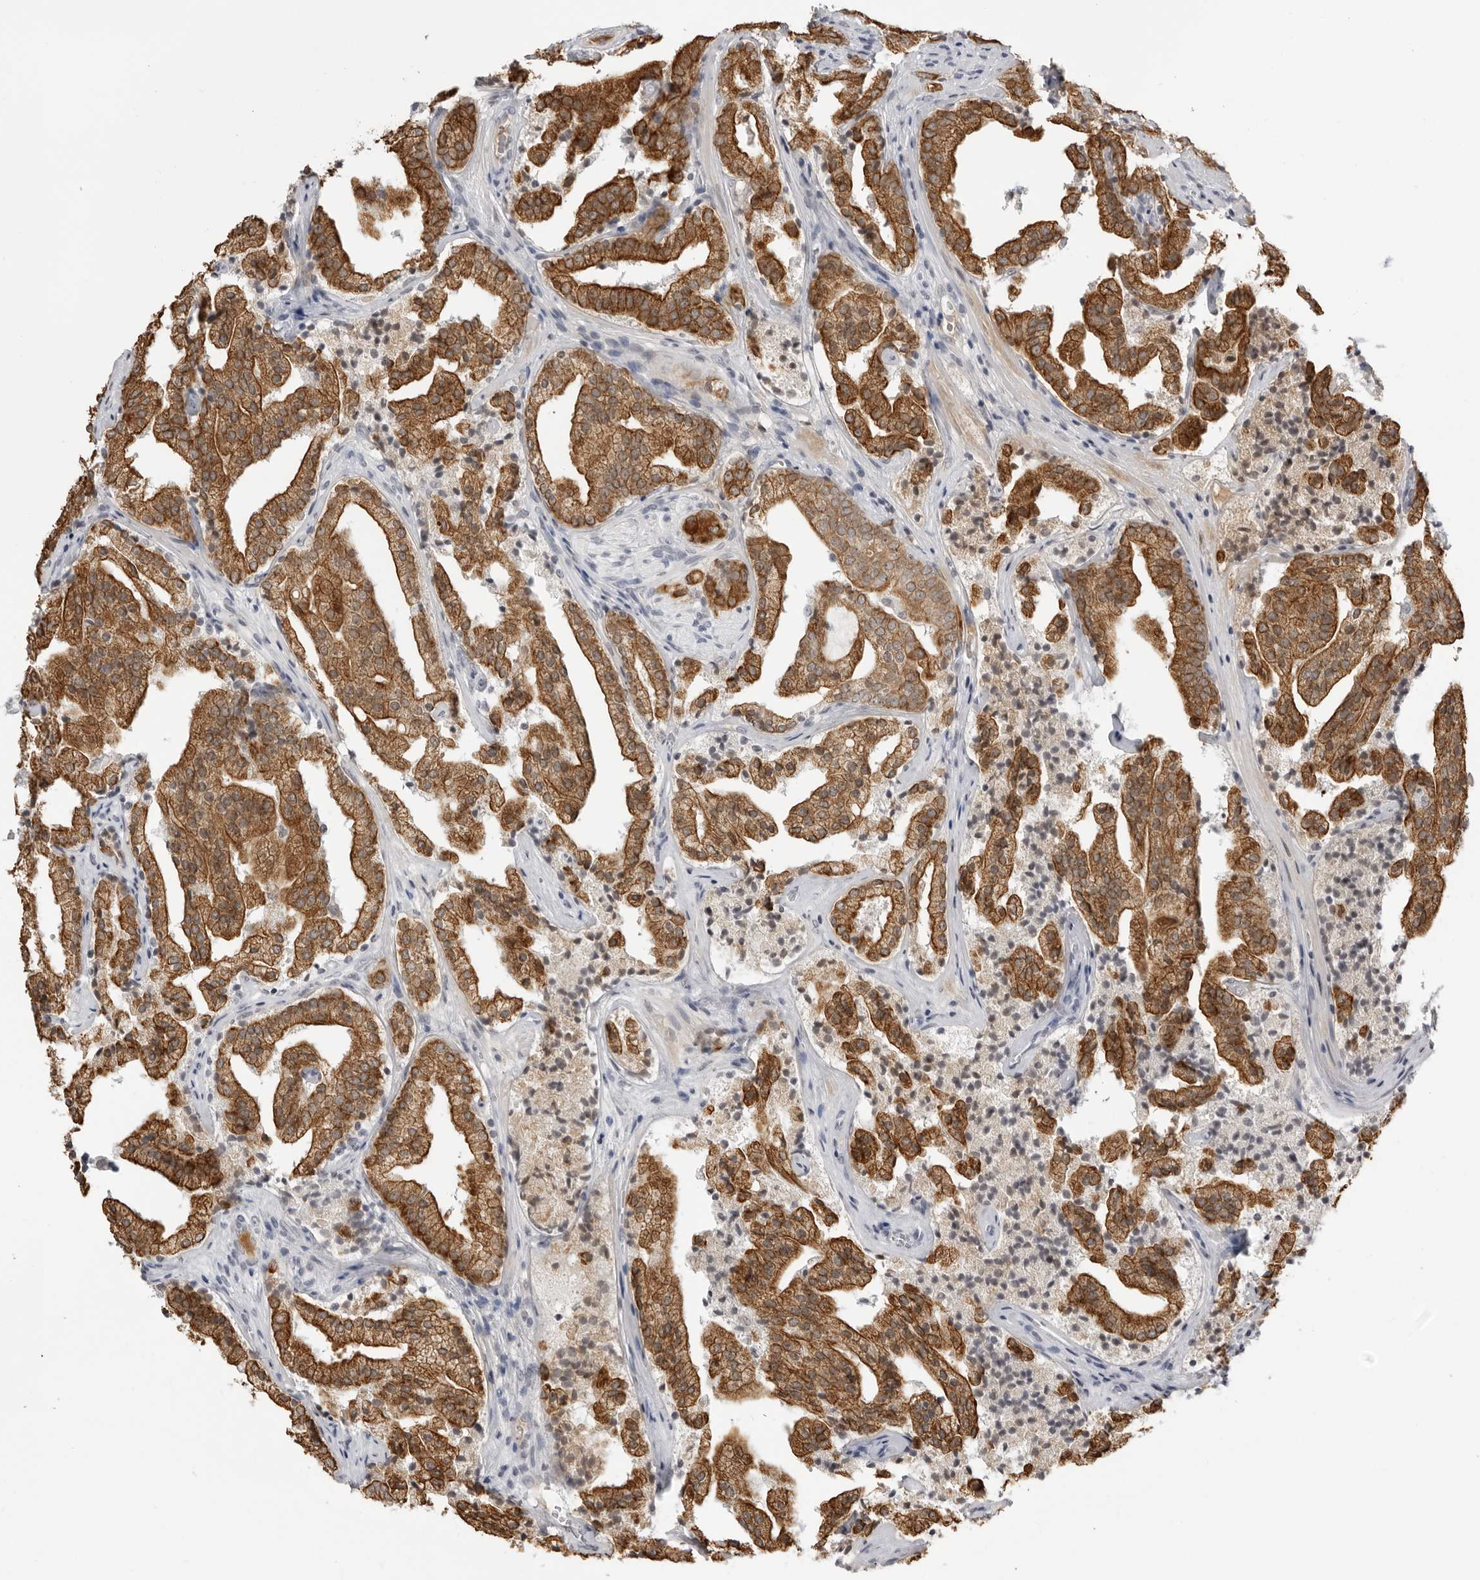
{"staining": {"intensity": "strong", "quantity": ">75%", "location": "cytoplasmic/membranous"}, "tissue": "prostate cancer", "cell_type": "Tumor cells", "image_type": "cancer", "snomed": [{"axis": "morphology", "description": "Adenocarcinoma, High grade"}, {"axis": "topography", "description": "Prostate"}], "caption": "This micrograph displays immunohistochemistry (IHC) staining of human adenocarcinoma (high-grade) (prostate), with high strong cytoplasmic/membranous staining in approximately >75% of tumor cells.", "gene": "SERPINF2", "patient": {"sex": "male", "age": 57}}